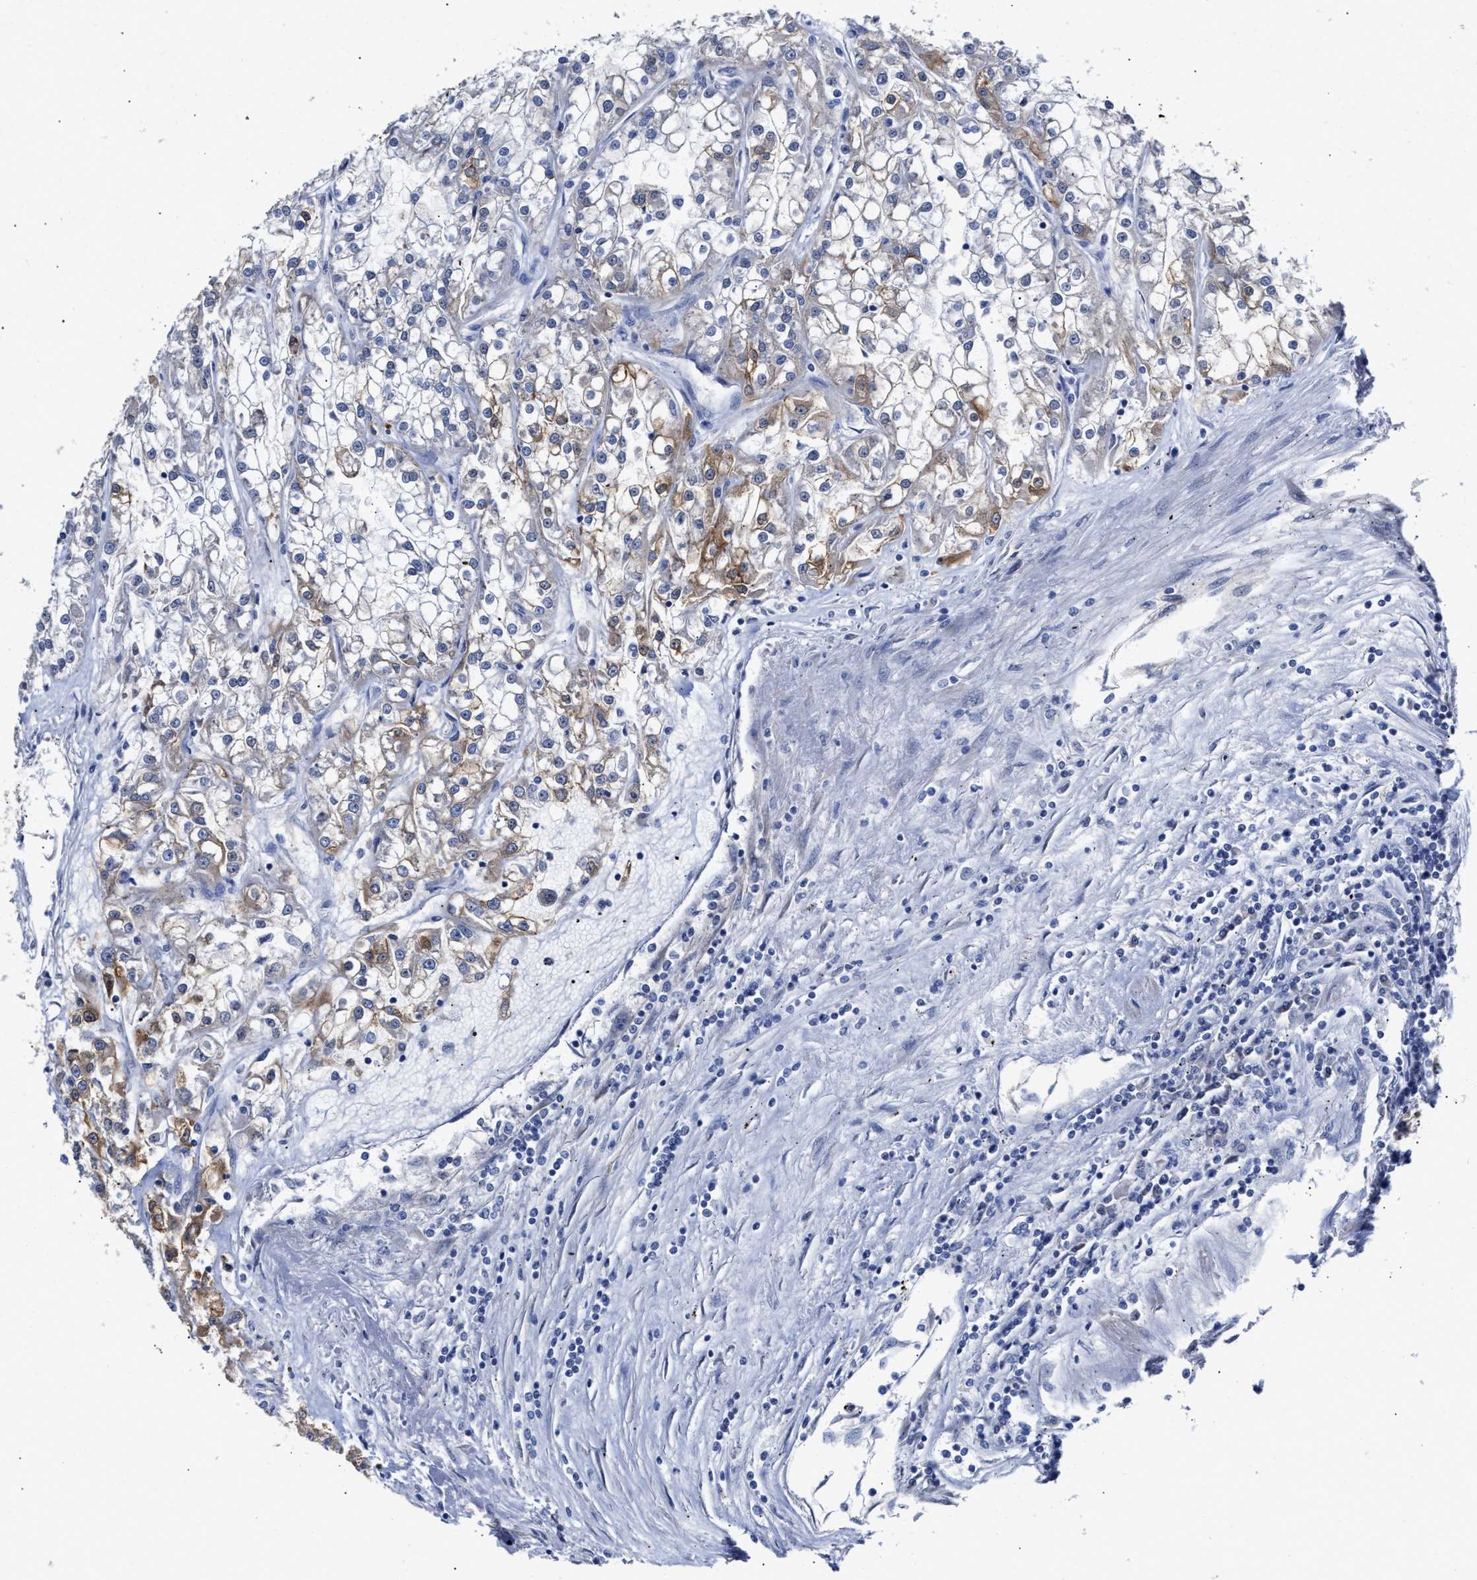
{"staining": {"intensity": "moderate", "quantity": "25%-75%", "location": "cytoplasmic/membranous"}, "tissue": "renal cancer", "cell_type": "Tumor cells", "image_type": "cancer", "snomed": [{"axis": "morphology", "description": "Adenocarcinoma, NOS"}, {"axis": "topography", "description": "Kidney"}], "caption": "Renal adenocarcinoma stained for a protein (brown) reveals moderate cytoplasmic/membranous positive positivity in about 25%-75% of tumor cells.", "gene": "AHNAK2", "patient": {"sex": "female", "age": 52}}